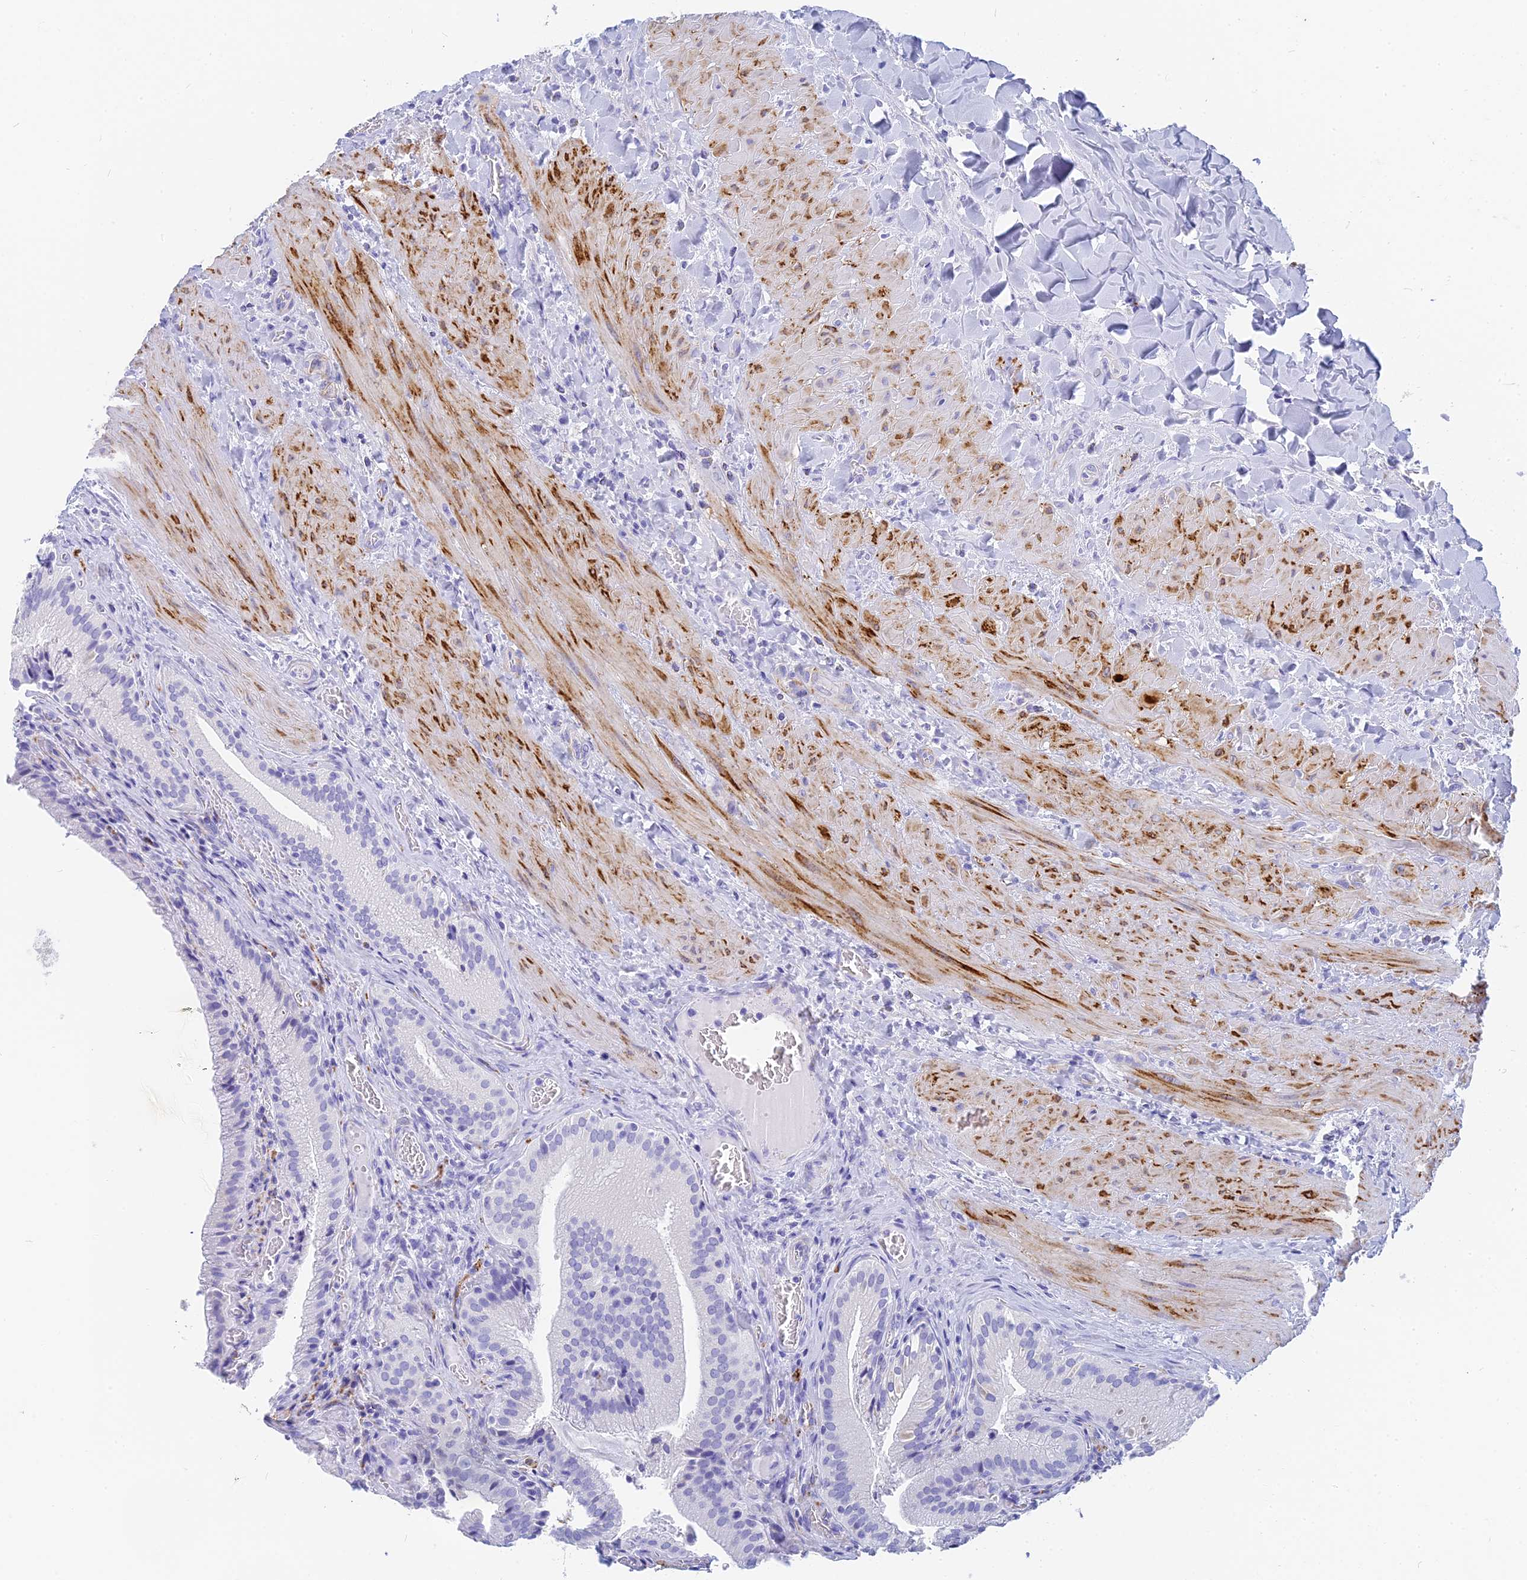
{"staining": {"intensity": "negative", "quantity": "none", "location": "none"}, "tissue": "gallbladder", "cell_type": "Glandular cells", "image_type": "normal", "snomed": [{"axis": "morphology", "description": "Normal tissue, NOS"}, {"axis": "topography", "description": "Gallbladder"}], "caption": "Gallbladder stained for a protein using immunohistochemistry (IHC) demonstrates no expression glandular cells.", "gene": "SLC36A2", "patient": {"sex": "male", "age": 24}}